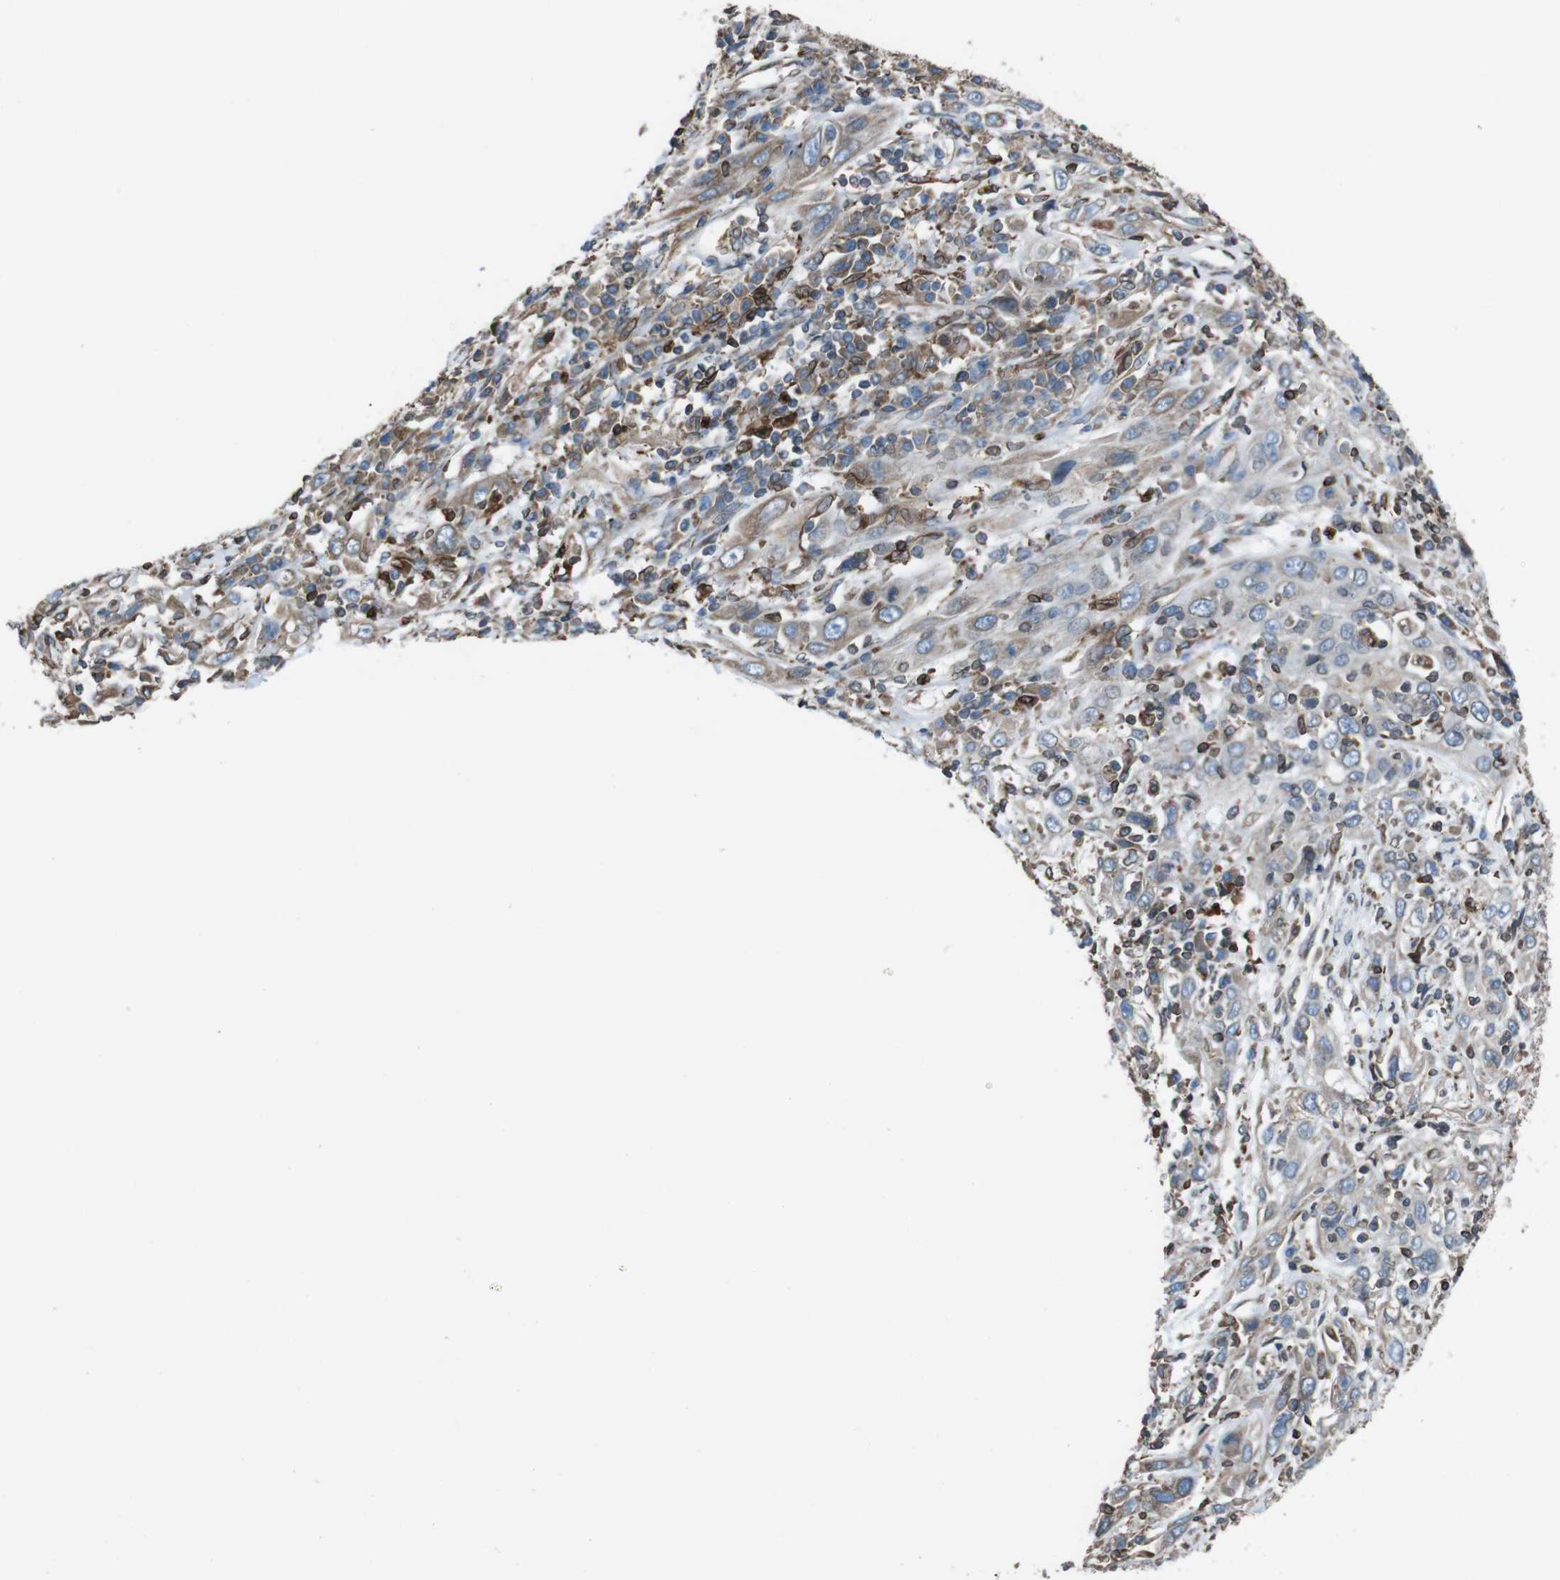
{"staining": {"intensity": "weak", "quantity": "25%-75%", "location": "cytoplasmic/membranous"}, "tissue": "cervical cancer", "cell_type": "Tumor cells", "image_type": "cancer", "snomed": [{"axis": "morphology", "description": "Squamous cell carcinoma, NOS"}, {"axis": "topography", "description": "Cervix"}], "caption": "This is an image of IHC staining of cervical squamous cell carcinoma, which shows weak staining in the cytoplasmic/membranous of tumor cells.", "gene": "APMAP", "patient": {"sex": "female", "age": 46}}